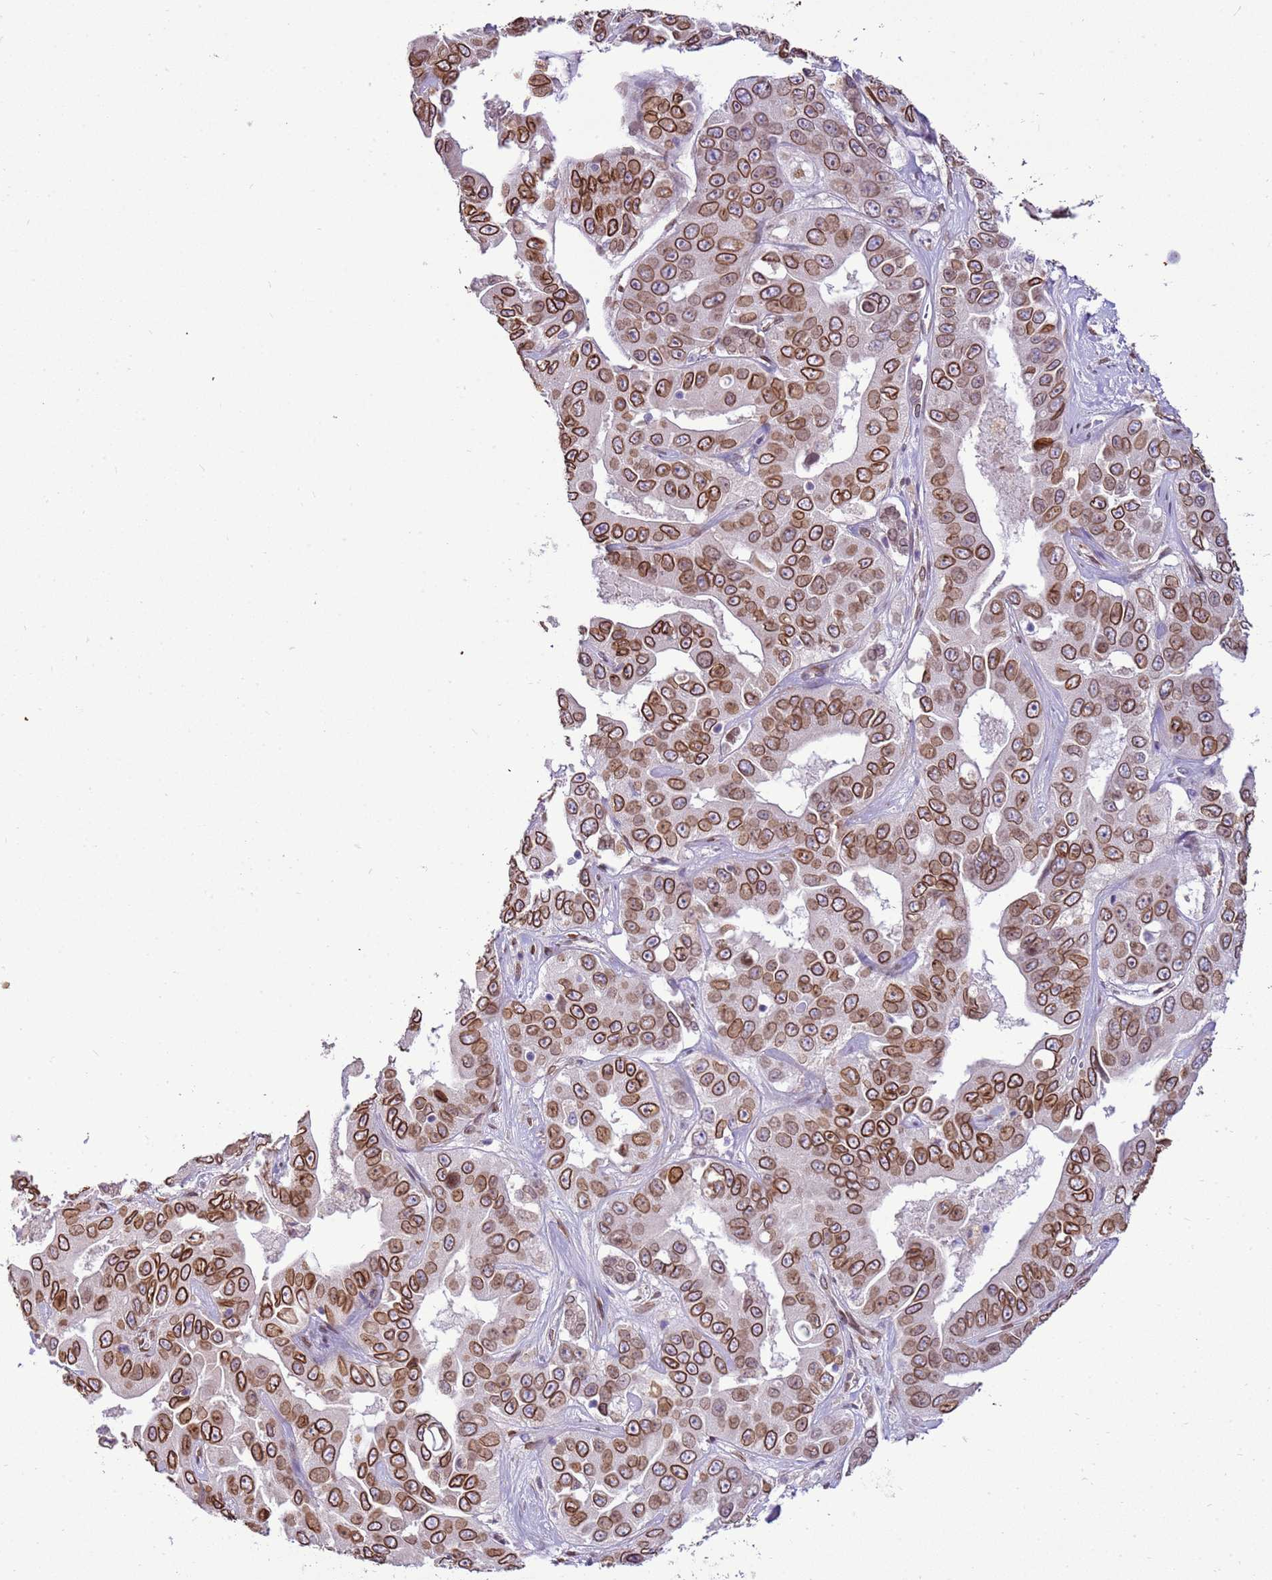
{"staining": {"intensity": "strong", "quantity": ">75%", "location": "cytoplasmic/membranous,nuclear"}, "tissue": "liver cancer", "cell_type": "Tumor cells", "image_type": "cancer", "snomed": [{"axis": "morphology", "description": "Cholangiocarcinoma"}, {"axis": "topography", "description": "Liver"}], "caption": "IHC of human liver cholangiocarcinoma reveals high levels of strong cytoplasmic/membranous and nuclear expression in about >75% of tumor cells.", "gene": "TMEM47", "patient": {"sex": "female", "age": 52}}